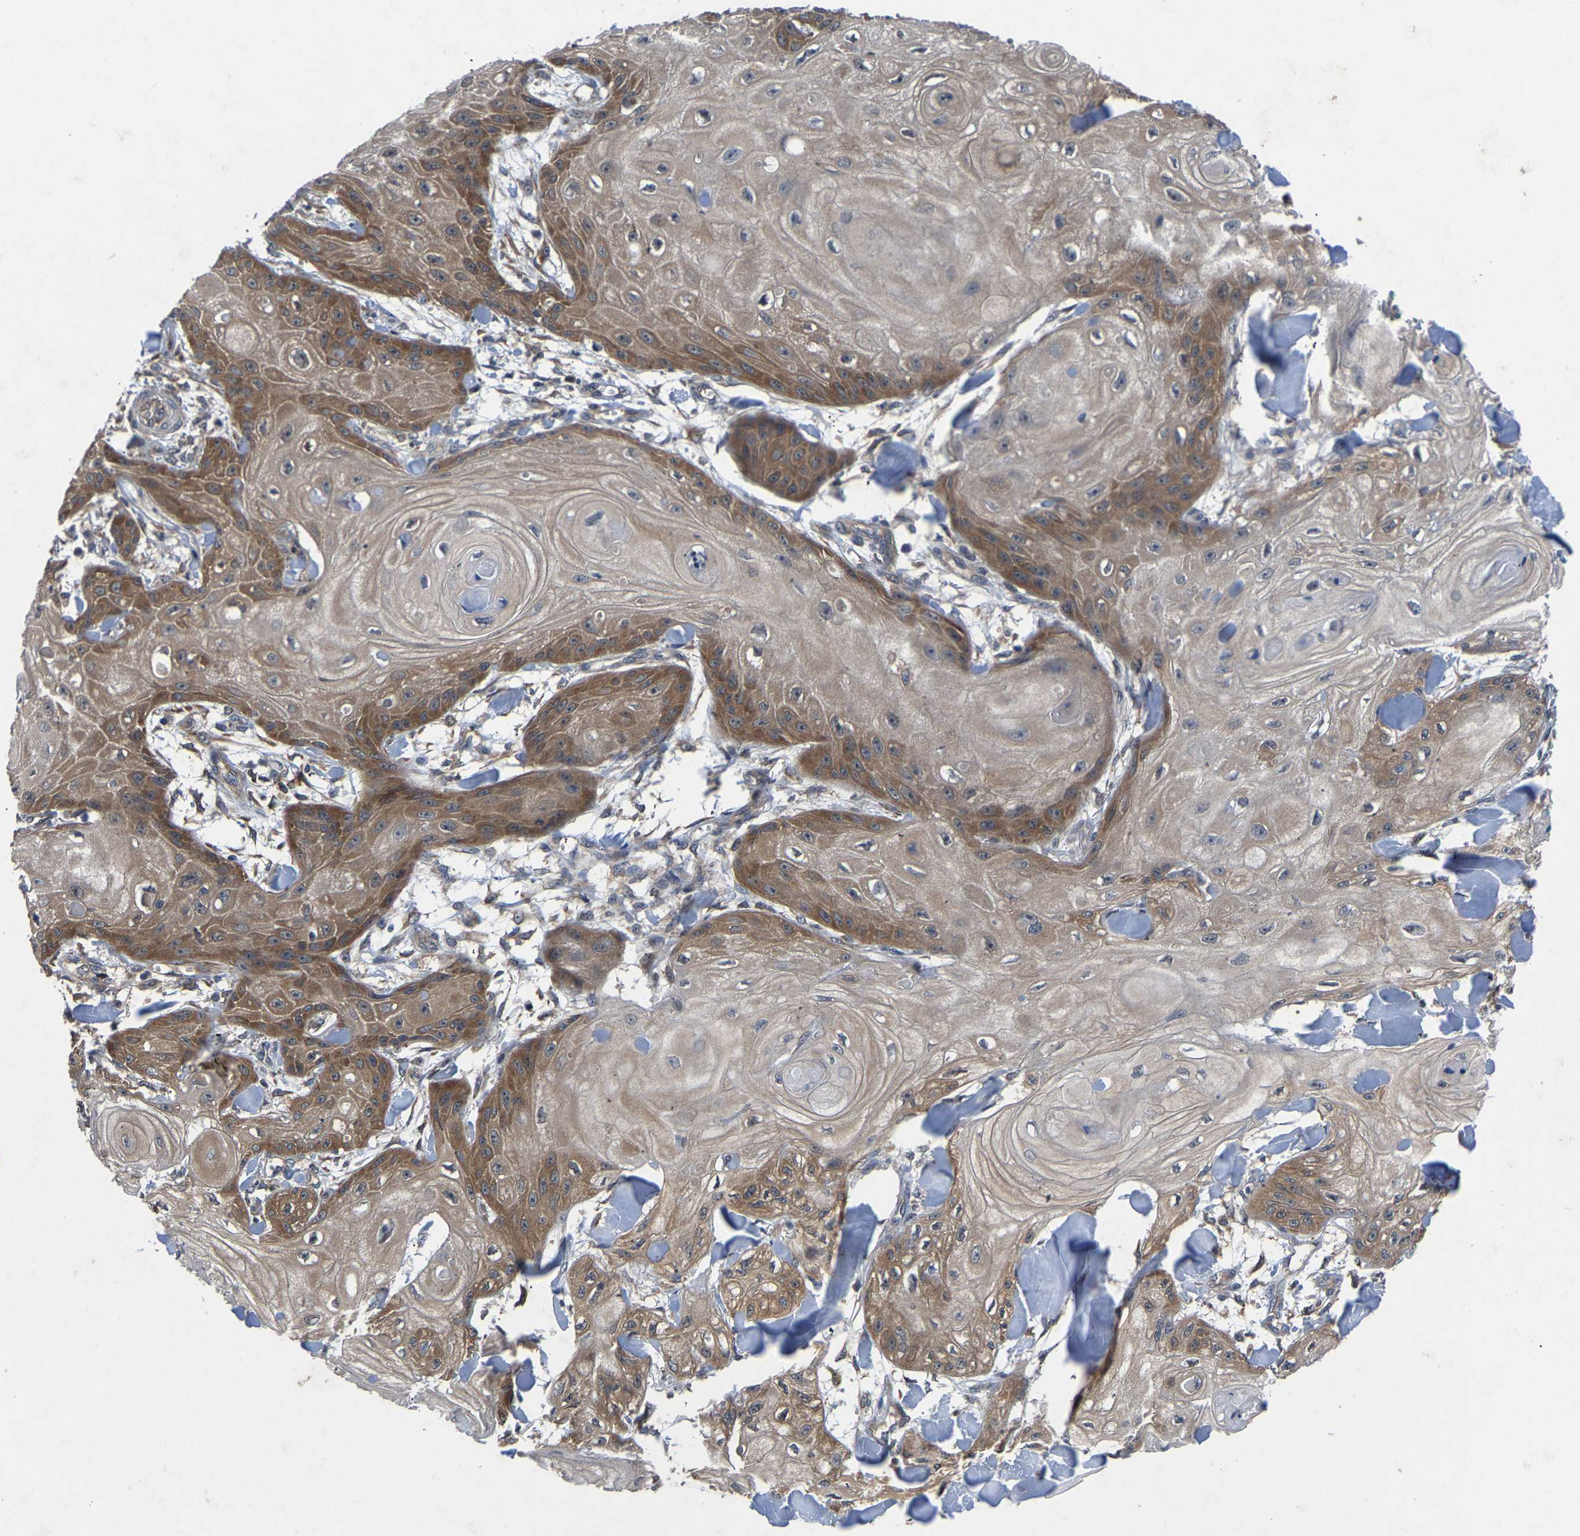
{"staining": {"intensity": "moderate", "quantity": "25%-75%", "location": "cytoplasmic/membranous"}, "tissue": "skin cancer", "cell_type": "Tumor cells", "image_type": "cancer", "snomed": [{"axis": "morphology", "description": "Squamous cell carcinoma, NOS"}, {"axis": "topography", "description": "Skin"}], "caption": "The image reveals immunohistochemical staining of skin squamous cell carcinoma. There is moderate cytoplasmic/membranous positivity is seen in about 25%-75% of tumor cells.", "gene": "FGD5", "patient": {"sex": "male", "age": 74}}